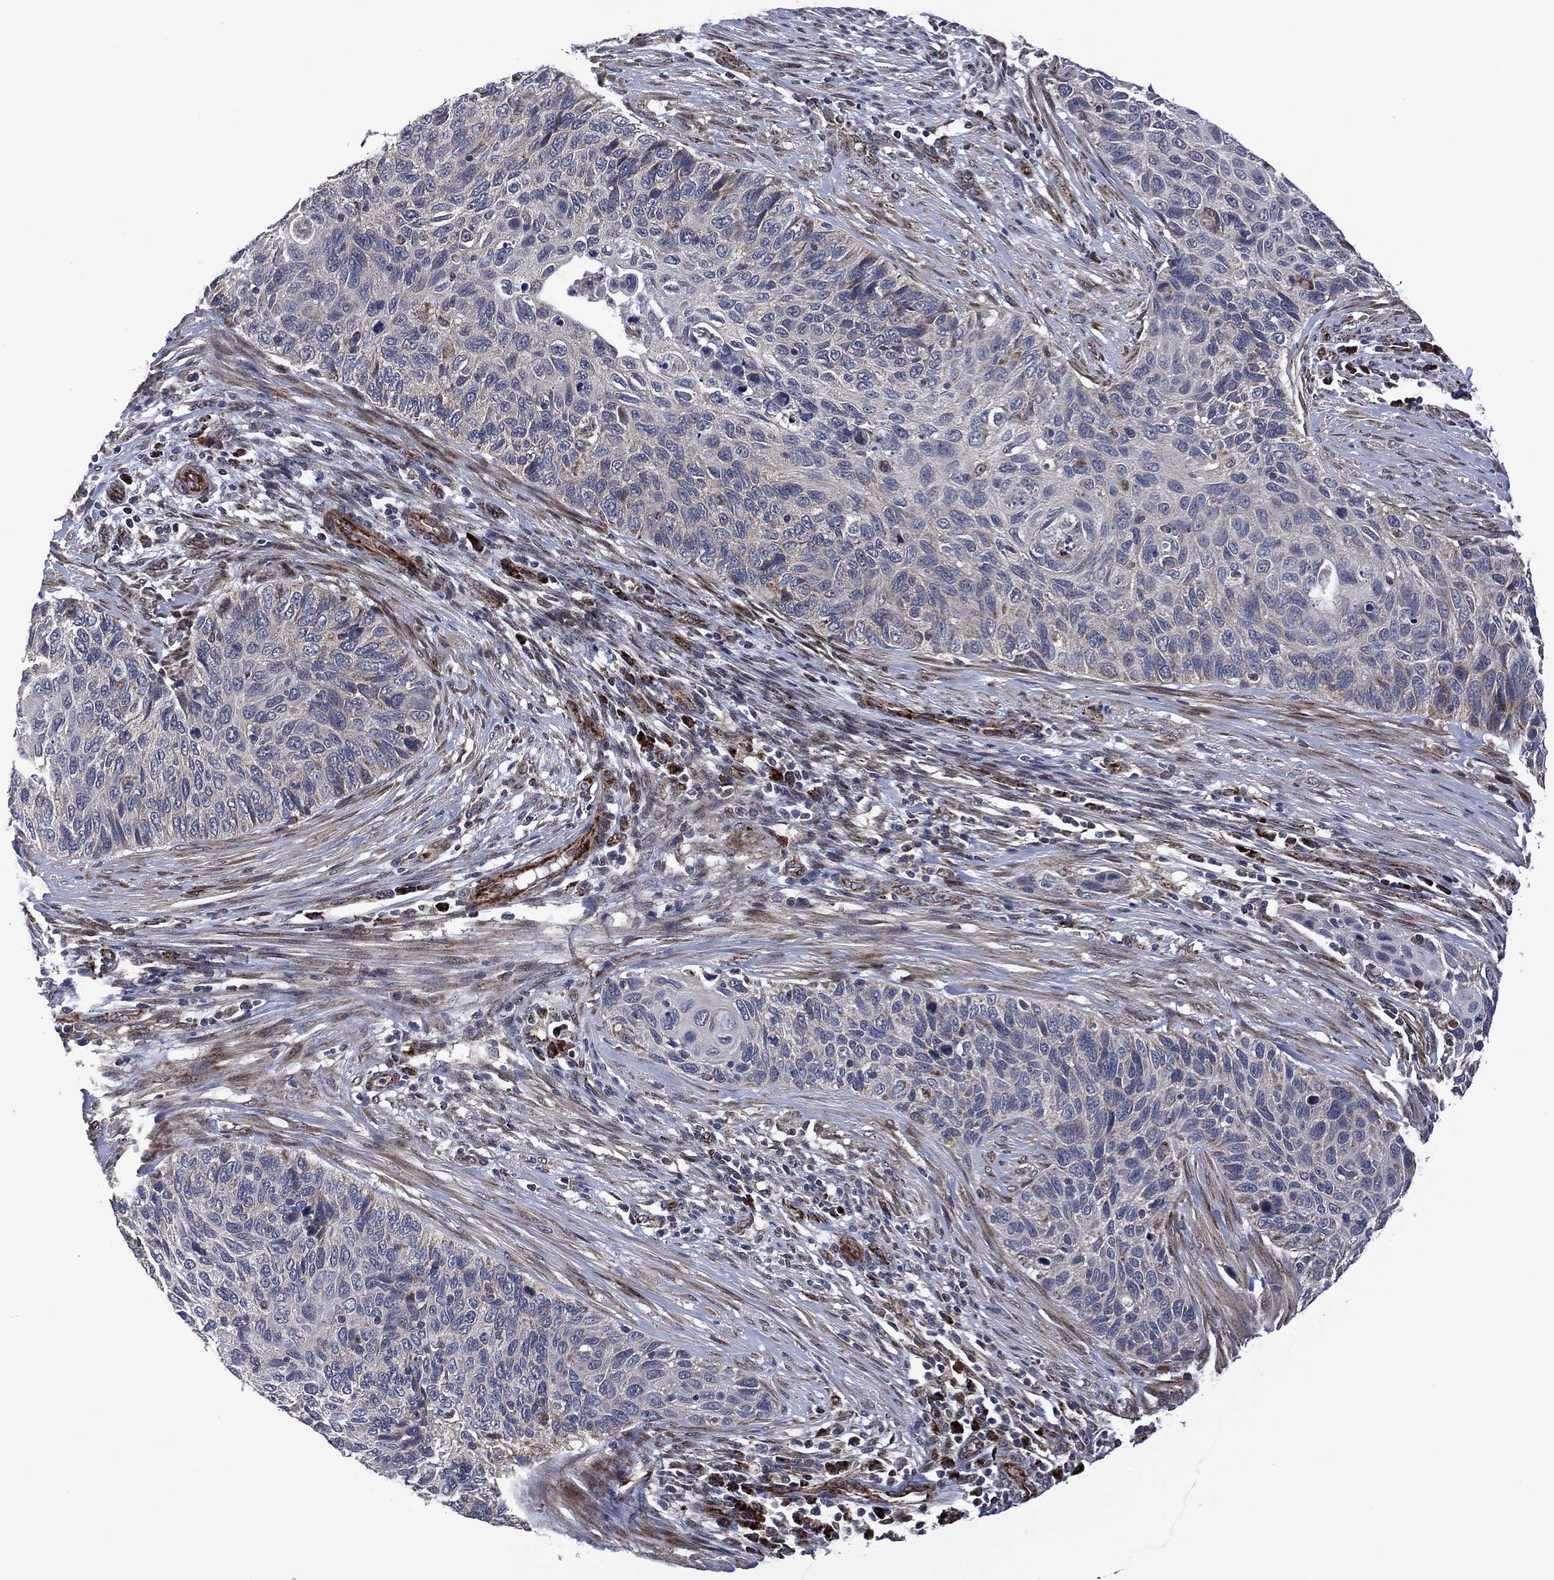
{"staining": {"intensity": "negative", "quantity": "none", "location": "none"}, "tissue": "cervical cancer", "cell_type": "Tumor cells", "image_type": "cancer", "snomed": [{"axis": "morphology", "description": "Squamous cell carcinoma, NOS"}, {"axis": "topography", "description": "Cervix"}], "caption": "A histopathology image of human cervical cancer is negative for staining in tumor cells.", "gene": "HTD2", "patient": {"sex": "female", "age": 70}}